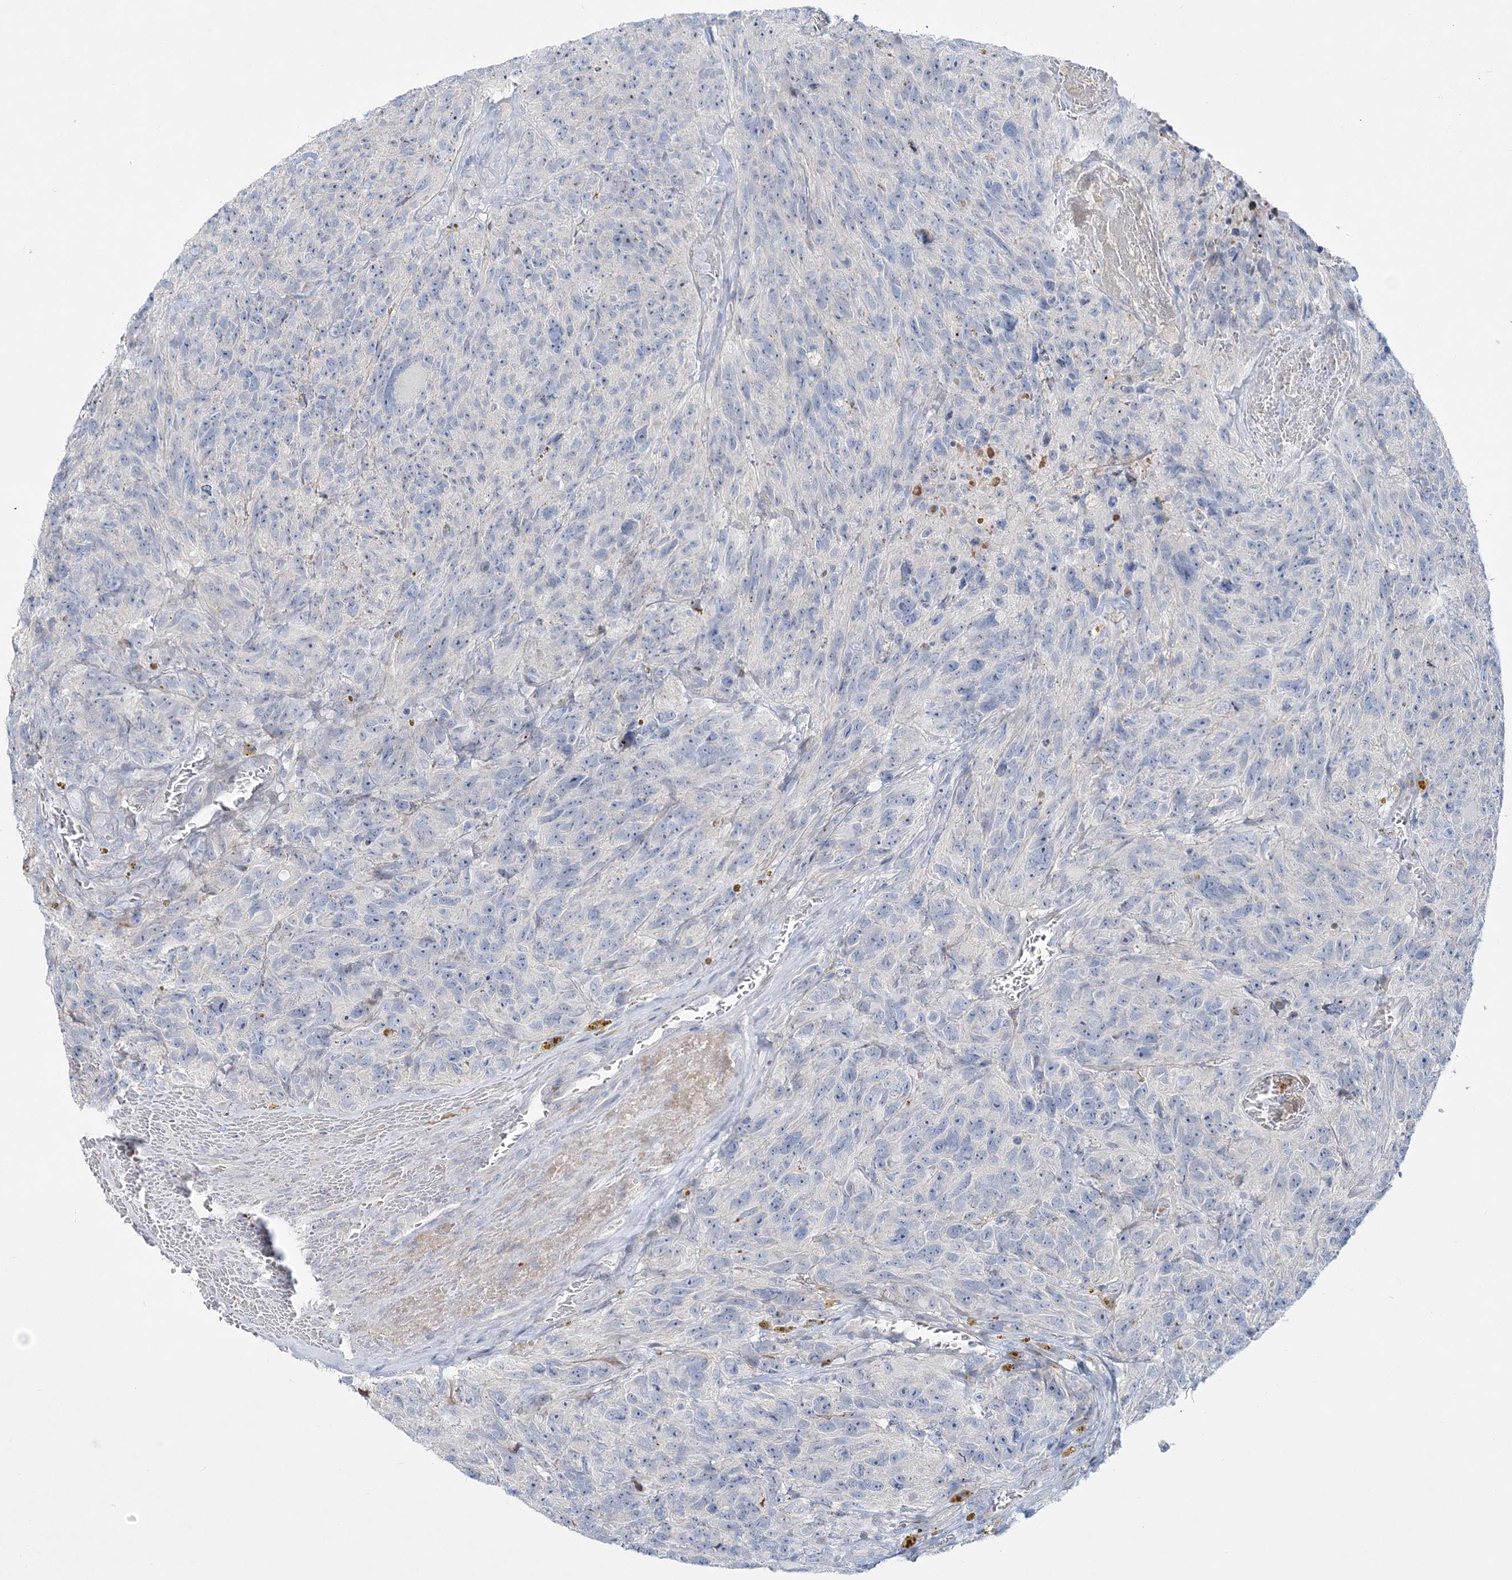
{"staining": {"intensity": "negative", "quantity": "none", "location": "none"}, "tissue": "glioma", "cell_type": "Tumor cells", "image_type": "cancer", "snomed": [{"axis": "morphology", "description": "Glioma, malignant, High grade"}, {"axis": "topography", "description": "Brain"}], "caption": "Tumor cells show no significant protein staining in glioma. The staining was performed using DAB (3,3'-diaminobenzidine) to visualize the protein expression in brown, while the nuclei were stained in blue with hematoxylin (Magnification: 20x).", "gene": "DNAH5", "patient": {"sex": "male", "age": 69}}